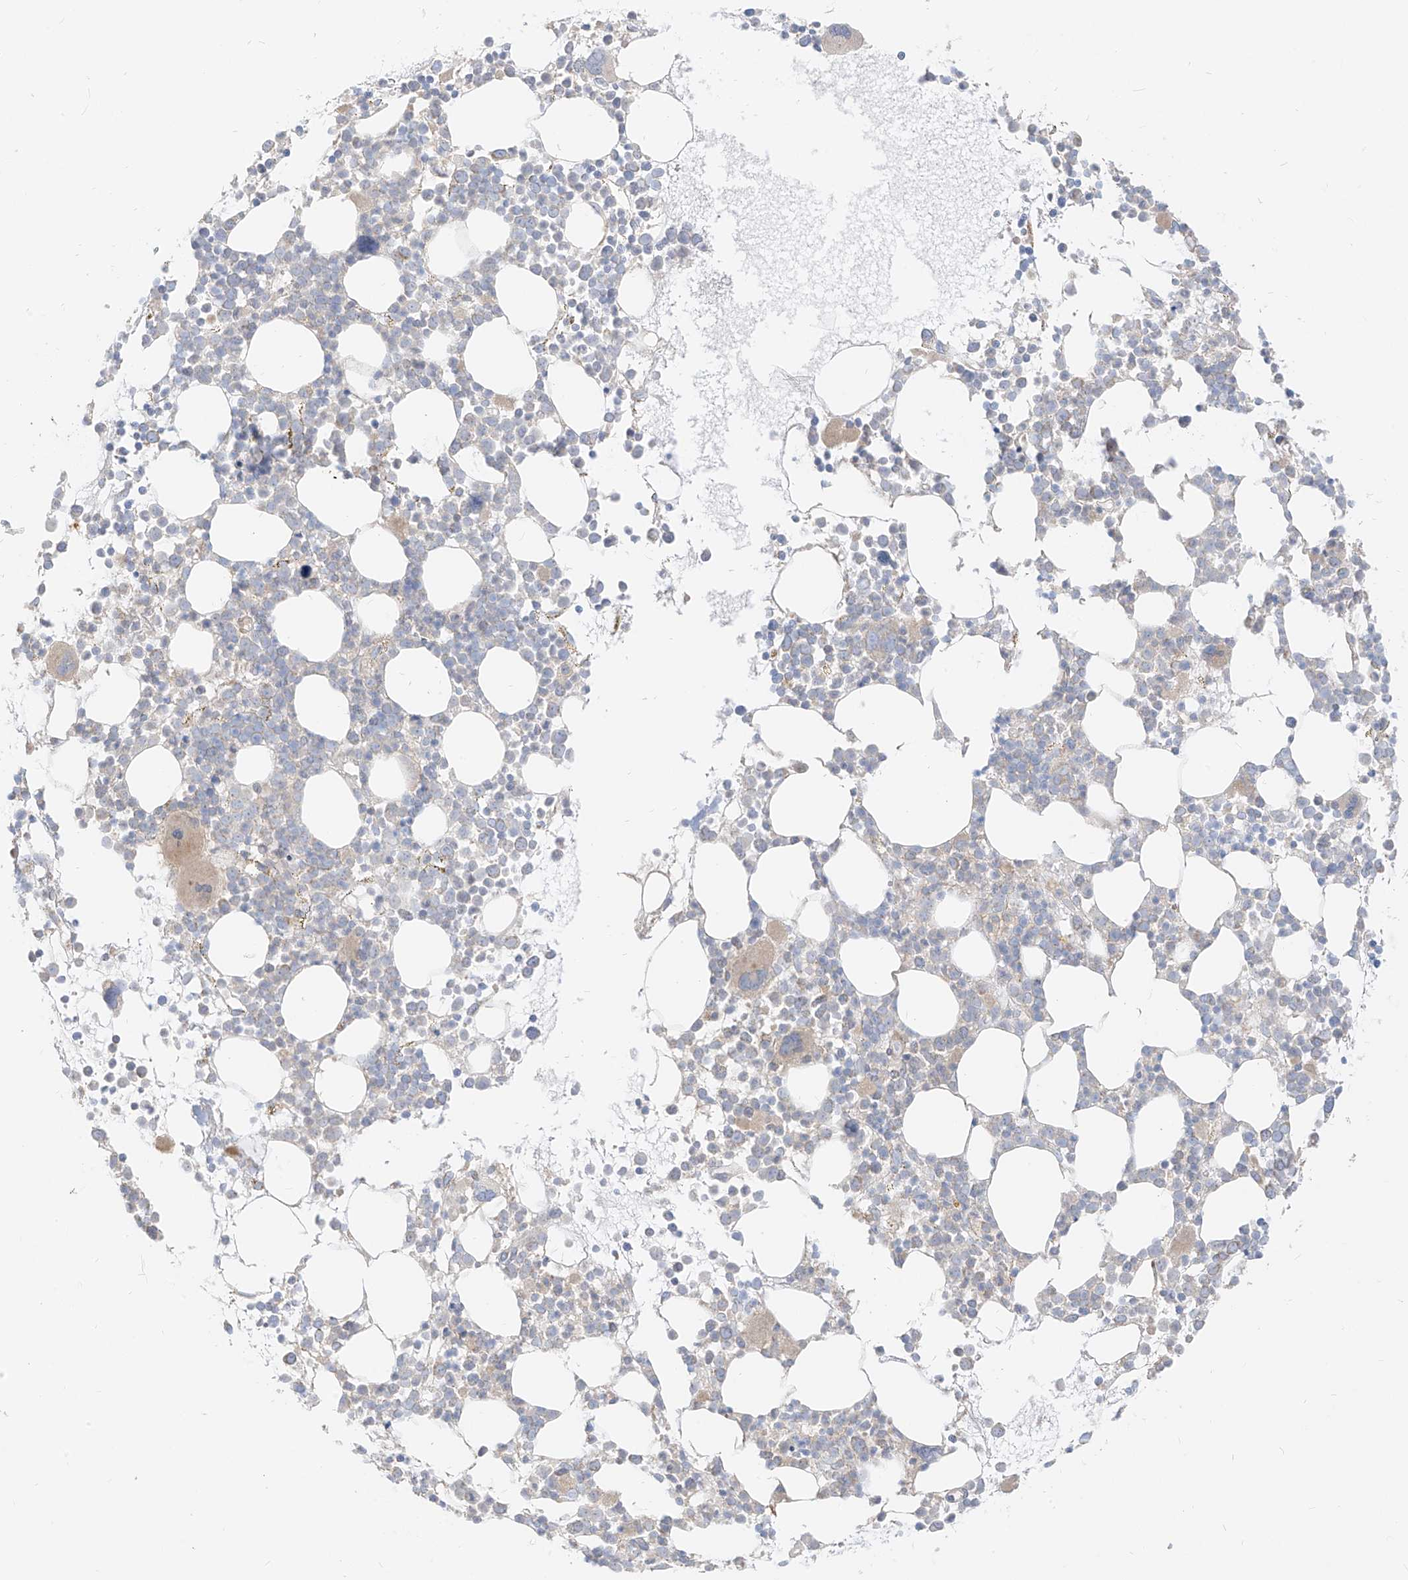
{"staining": {"intensity": "negative", "quantity": "none", "location": "none"}, "tissue": "bone marrow", "cell_type": "Hematopoietic cells", "image_type": "normal", "snomed": [{"axis": "morphology", "description": "Normal tissue, NOS"}, {"axis": "topography", "description": "Bone marrow"}], "caption": "Immunohistochemistry histopathology image of benign human bone marrow stained for a protein (brown), which shows no staining in hematopoietic cells. (DAB IHC, high magnification).", "gene": "ZIM3", "patient": {"sex": "female", "age": 62}}